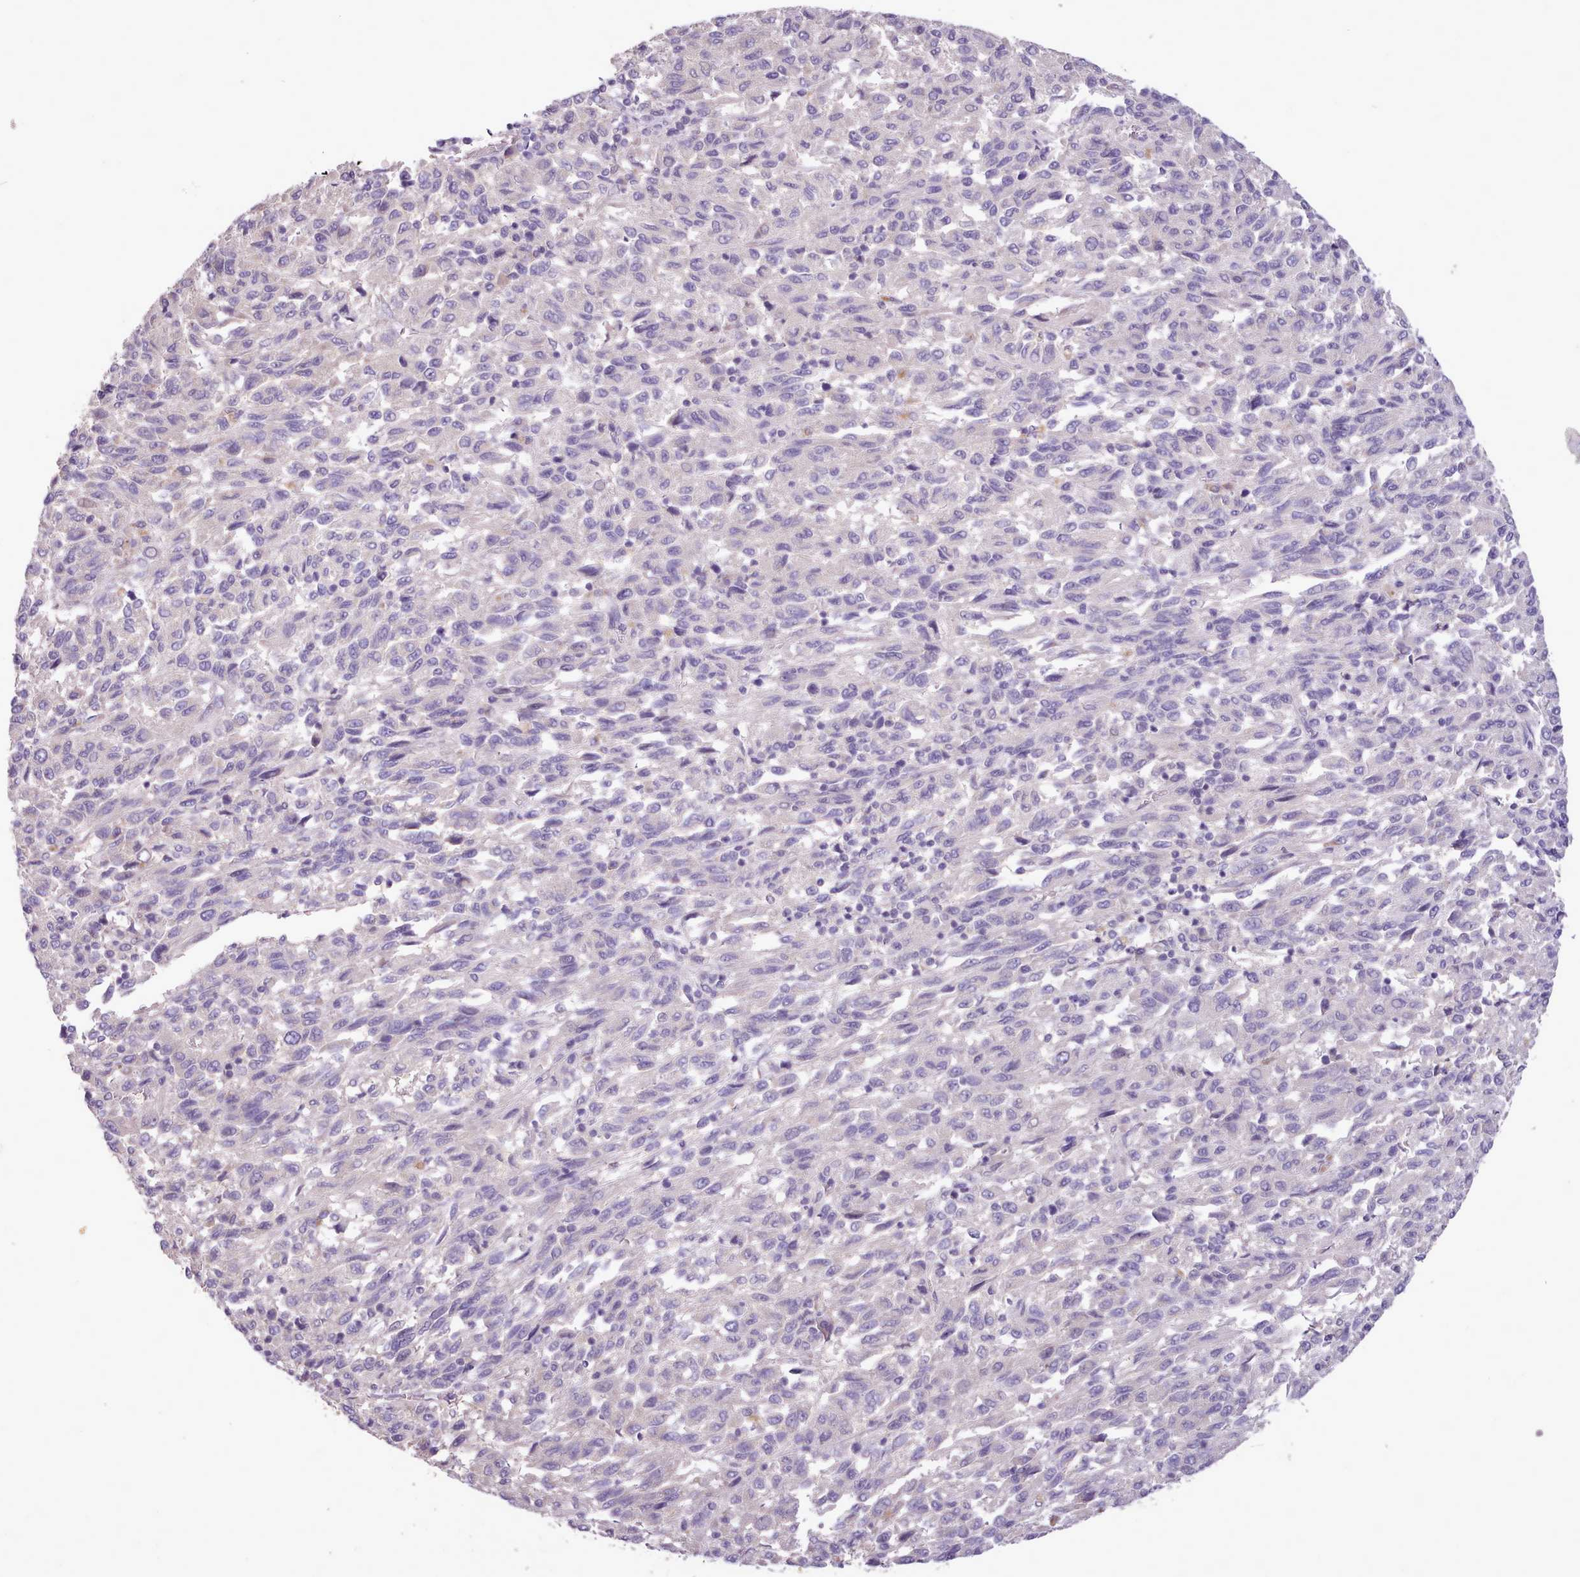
{"staining": {"intensity": "negative", "quantity": "none", "location": "none"}, "tissue": "melanoma", "cell_type": "Tumor cells", "image_type": "cancer", "snomed": [{"axis": "morphology", "description": "Malignant melanoma, Metastatic site"}, {"axis": "topography", "description": "Lung"}], "caption": "Malignant melanoma (metastatic site) stained for a protein using immunohistochemistry (IHC) demonstrates no staining tumor cells.", "gene": "ZNF607", "patient": {"sex": "male", "age": 64}}